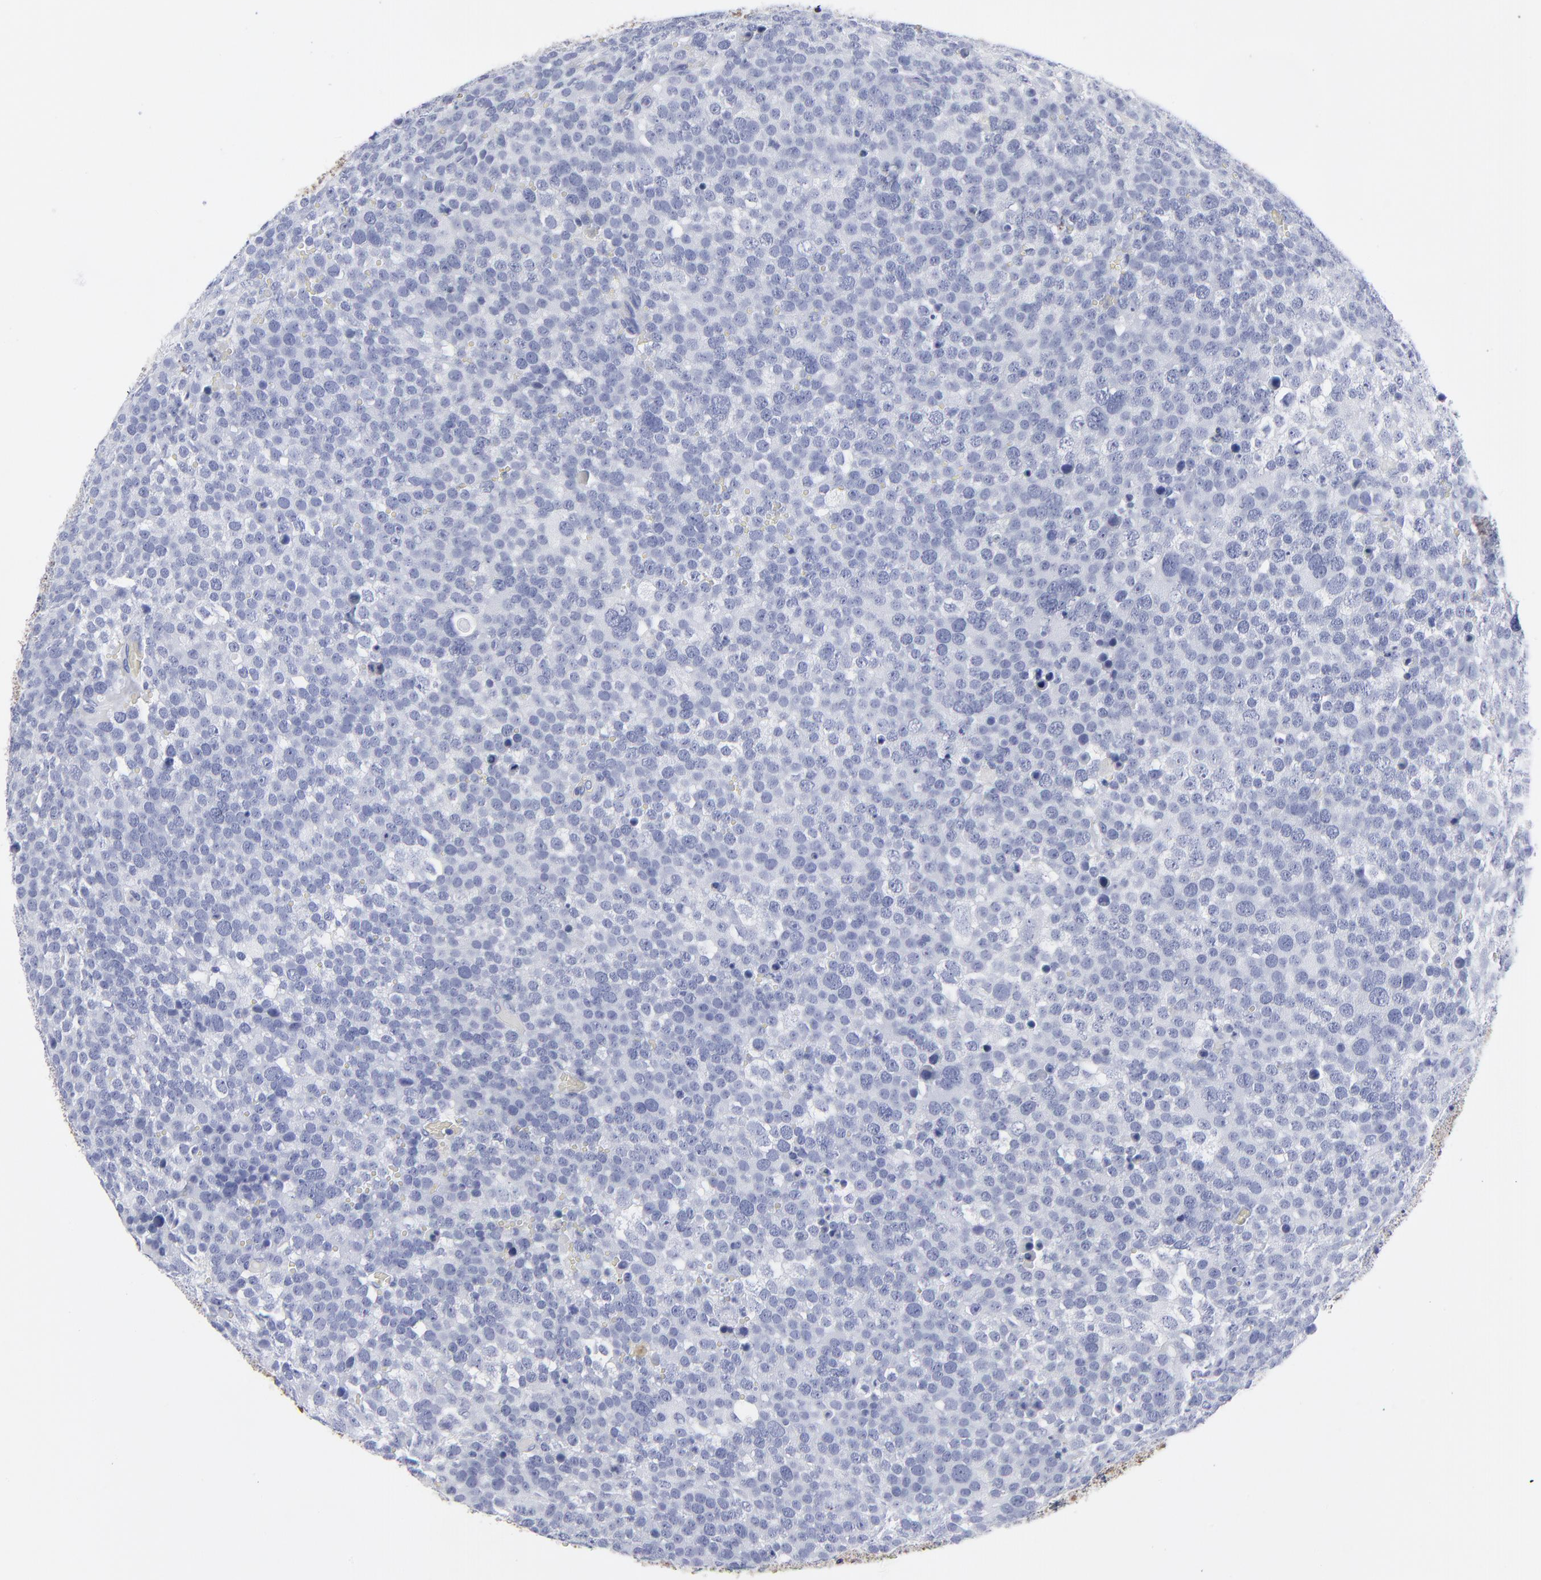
{"staining": {"intensity": "negative", "quantity": "none", "location": "none"}, "tissue": "testis cancer", "cell_type": "Tumor cells", "image_type": "cancer", "snomed": [{"axis": "morphology", "description": "Seminoma, NOS"}, {"axis": "topography", "description": "Testis"}], "caption": "Histopathology image shows no significant protein positivity in tumor cells of testis cancer (seminoma).", "gene": "DCN", "patient": {"sex": "male", "age": 71}}